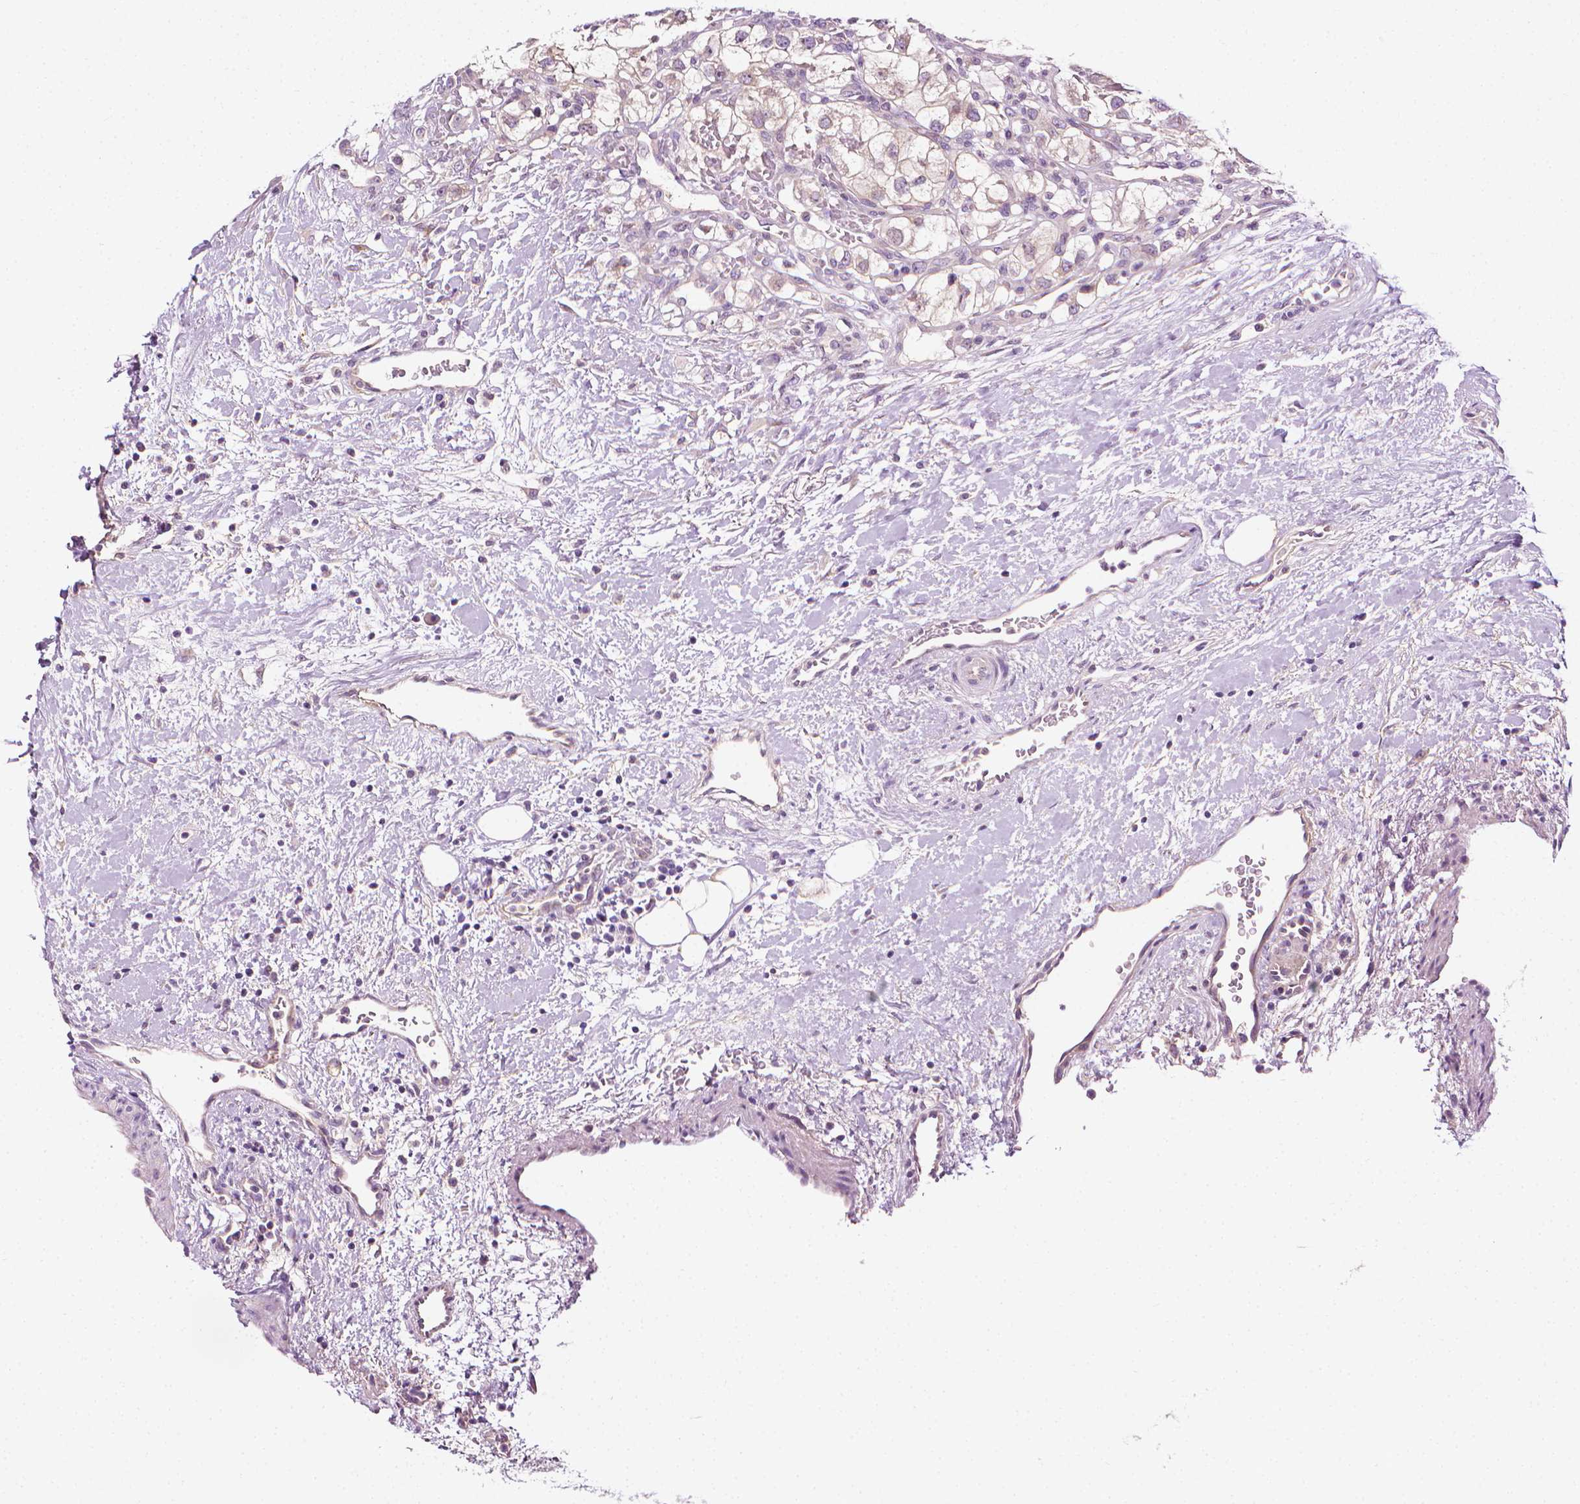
{"staining": {"intensity": "negative", "quantity": "none", "location": "none"}, "tissue": "renal cancer", "cell_type": "Tumor cells", "image_type": "cancer", "snomed": [{"axis": "morphology", "description": "Adenocarcinoma, NOS"}, {"axis": "topography", "description": "Kidney"}], "caption": "DAB immunohistochemical staining of renal cancer (adenocarcinoma) demonstrates no significant expression in tumor cells.", "gene": "MCOLN3", "patient": {"sex": "male", "age": 59}}